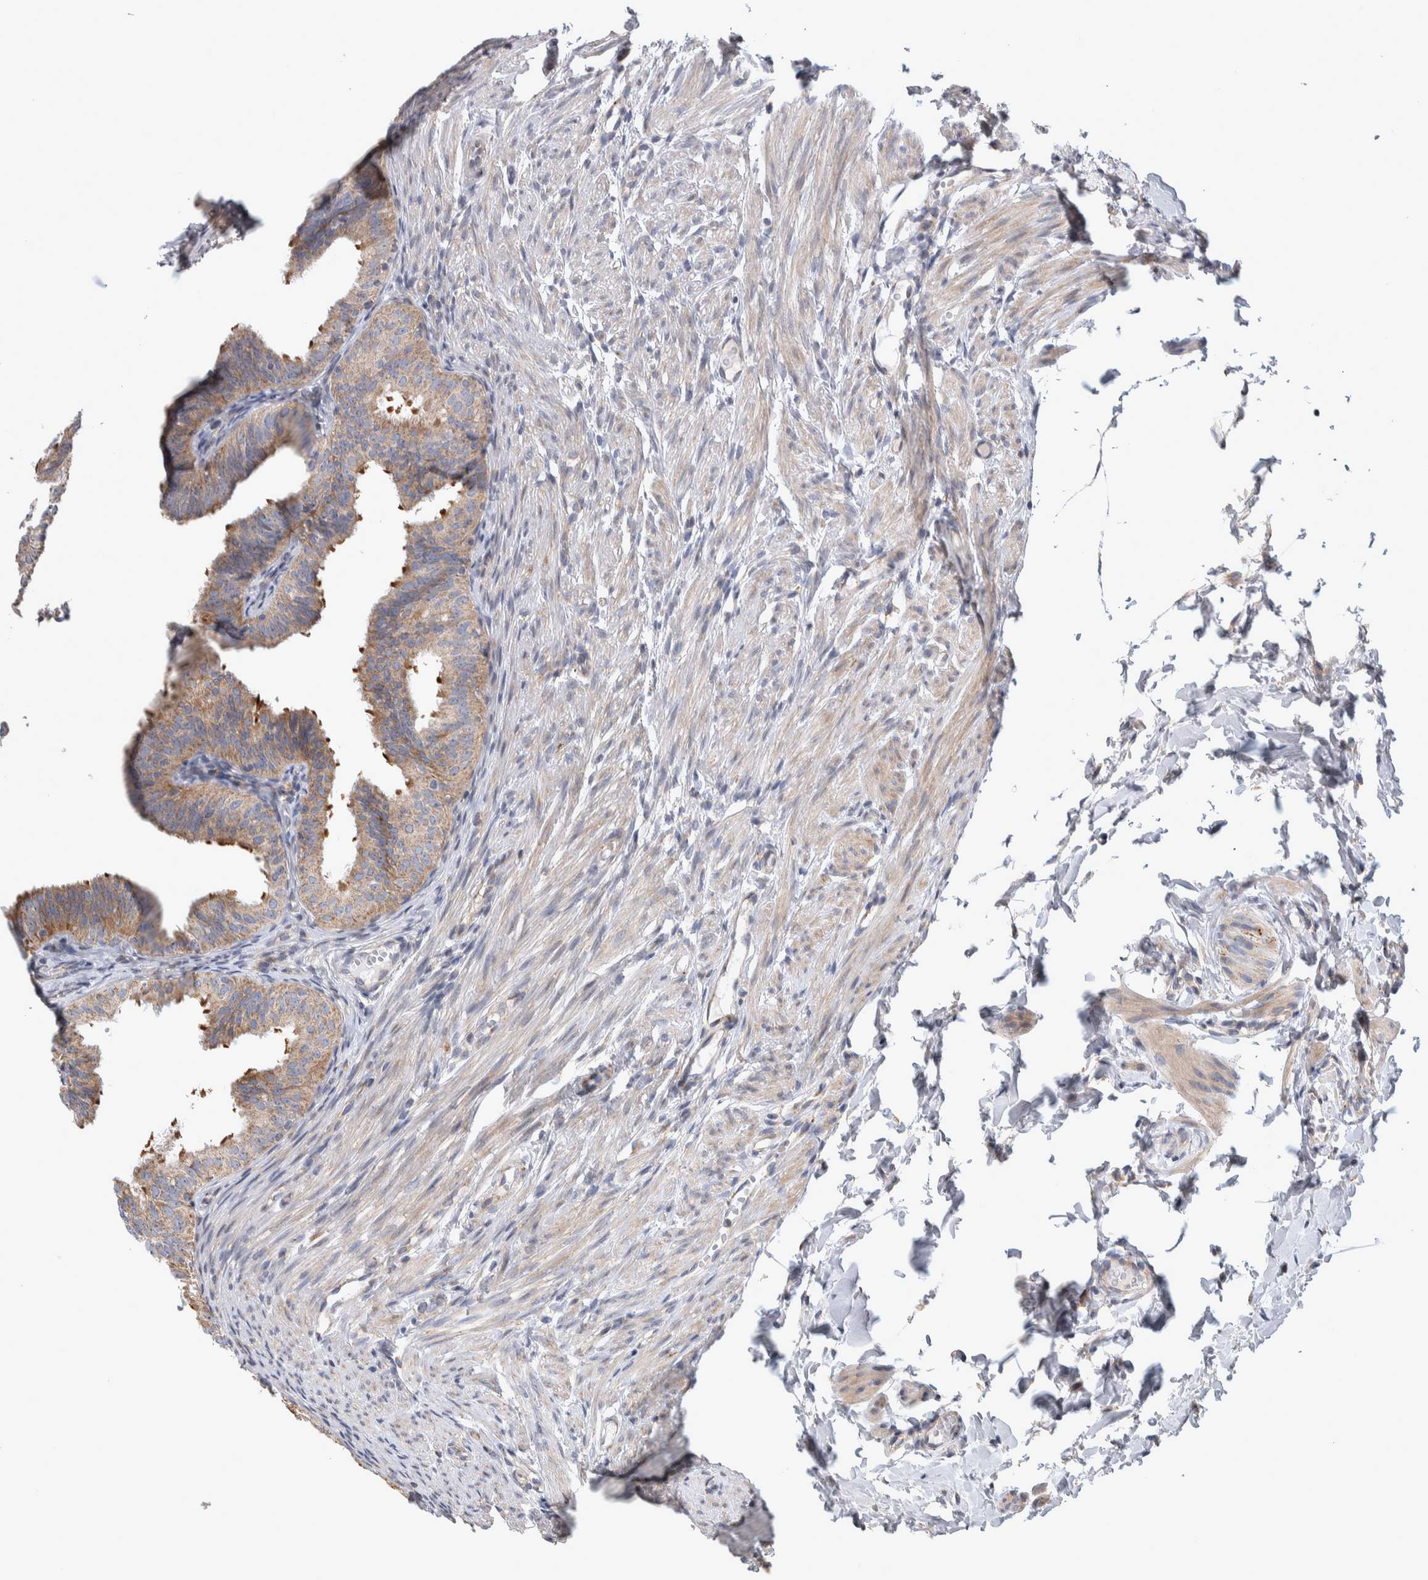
{"staining": {"intensity": "moderate", "quantity": "25%-75%", "location": "cytoplasmic/membranous"}, "tissue": "fallopian tube", "cell_type": "Glandular cells", "image_type": "normal", "snomed": [{"axis": "morphology", "description": "Normal tissue, NOS"}, {"axis": "topography", "description": "Fallopian tube"}], "caption": "Immunohistochemistry (IHC) image of benign fallopian tube: human fallopian tube stained using IHC shows medium levels of moderate protein expression localized specifically in the cytoplasmic/membranous of glandular cells, appearing as a cytoplasmic/membranous brown color.", "gene": "SCO1", "patient": {"sex": "female", "age": 35}}